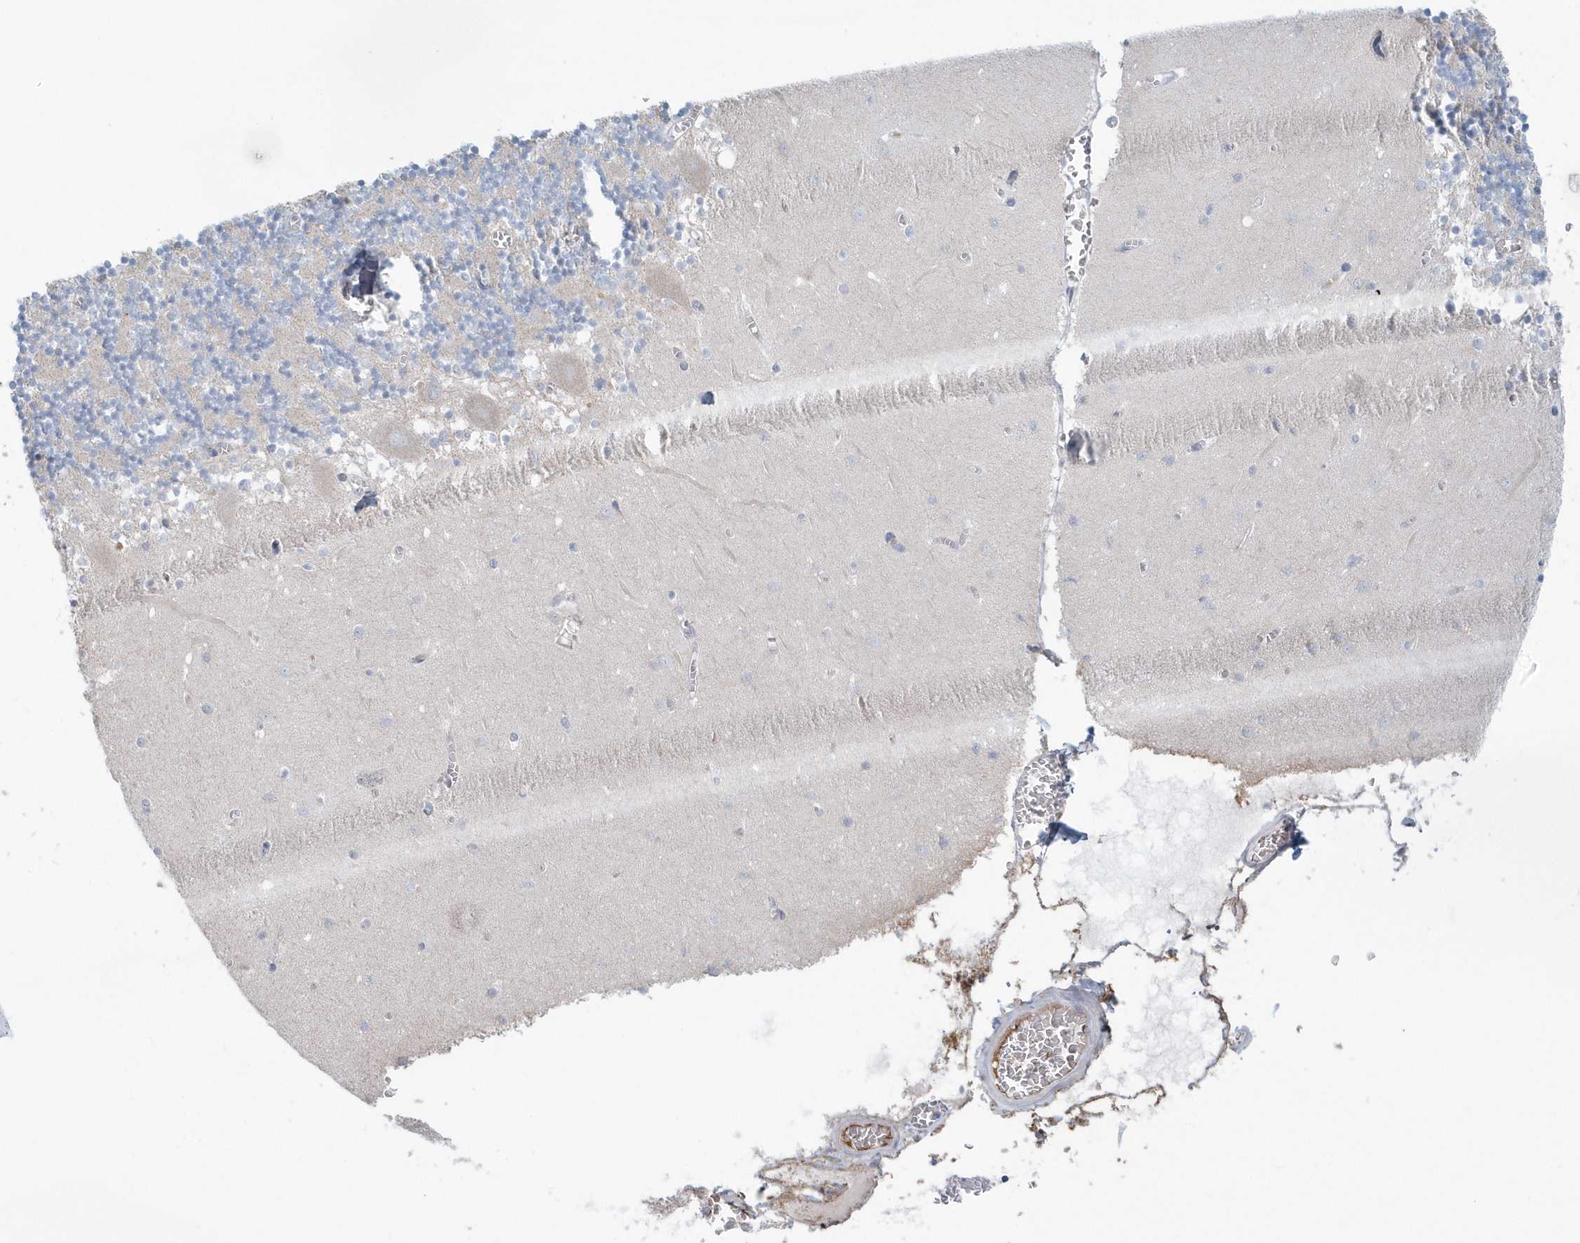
{"staining": {"intensity": "negative", "quantity": "none", "location": "none"}, "tissue": "cerebellum", "cell_type": "Cells in granular layer", "image_type": "normal", "snomed": [{"axis": "morphology", "description": "Normal tissue, NOS"}, {"axis": "topography", "description": "Cerebellum"}], "caption": "This image is of benign cerebellum stained with IHC to label a protein in brown with the nuclei are counter-stained blue. There is no expression in cells in granular layer. The staining was performed using DAB to visualize the protein expression in brown, while the nuclei were stained in blue with hematoxylin (Magnification: 20x).", "gene": "SPATA18", "patient": {"sex": "female", "age": 28}}